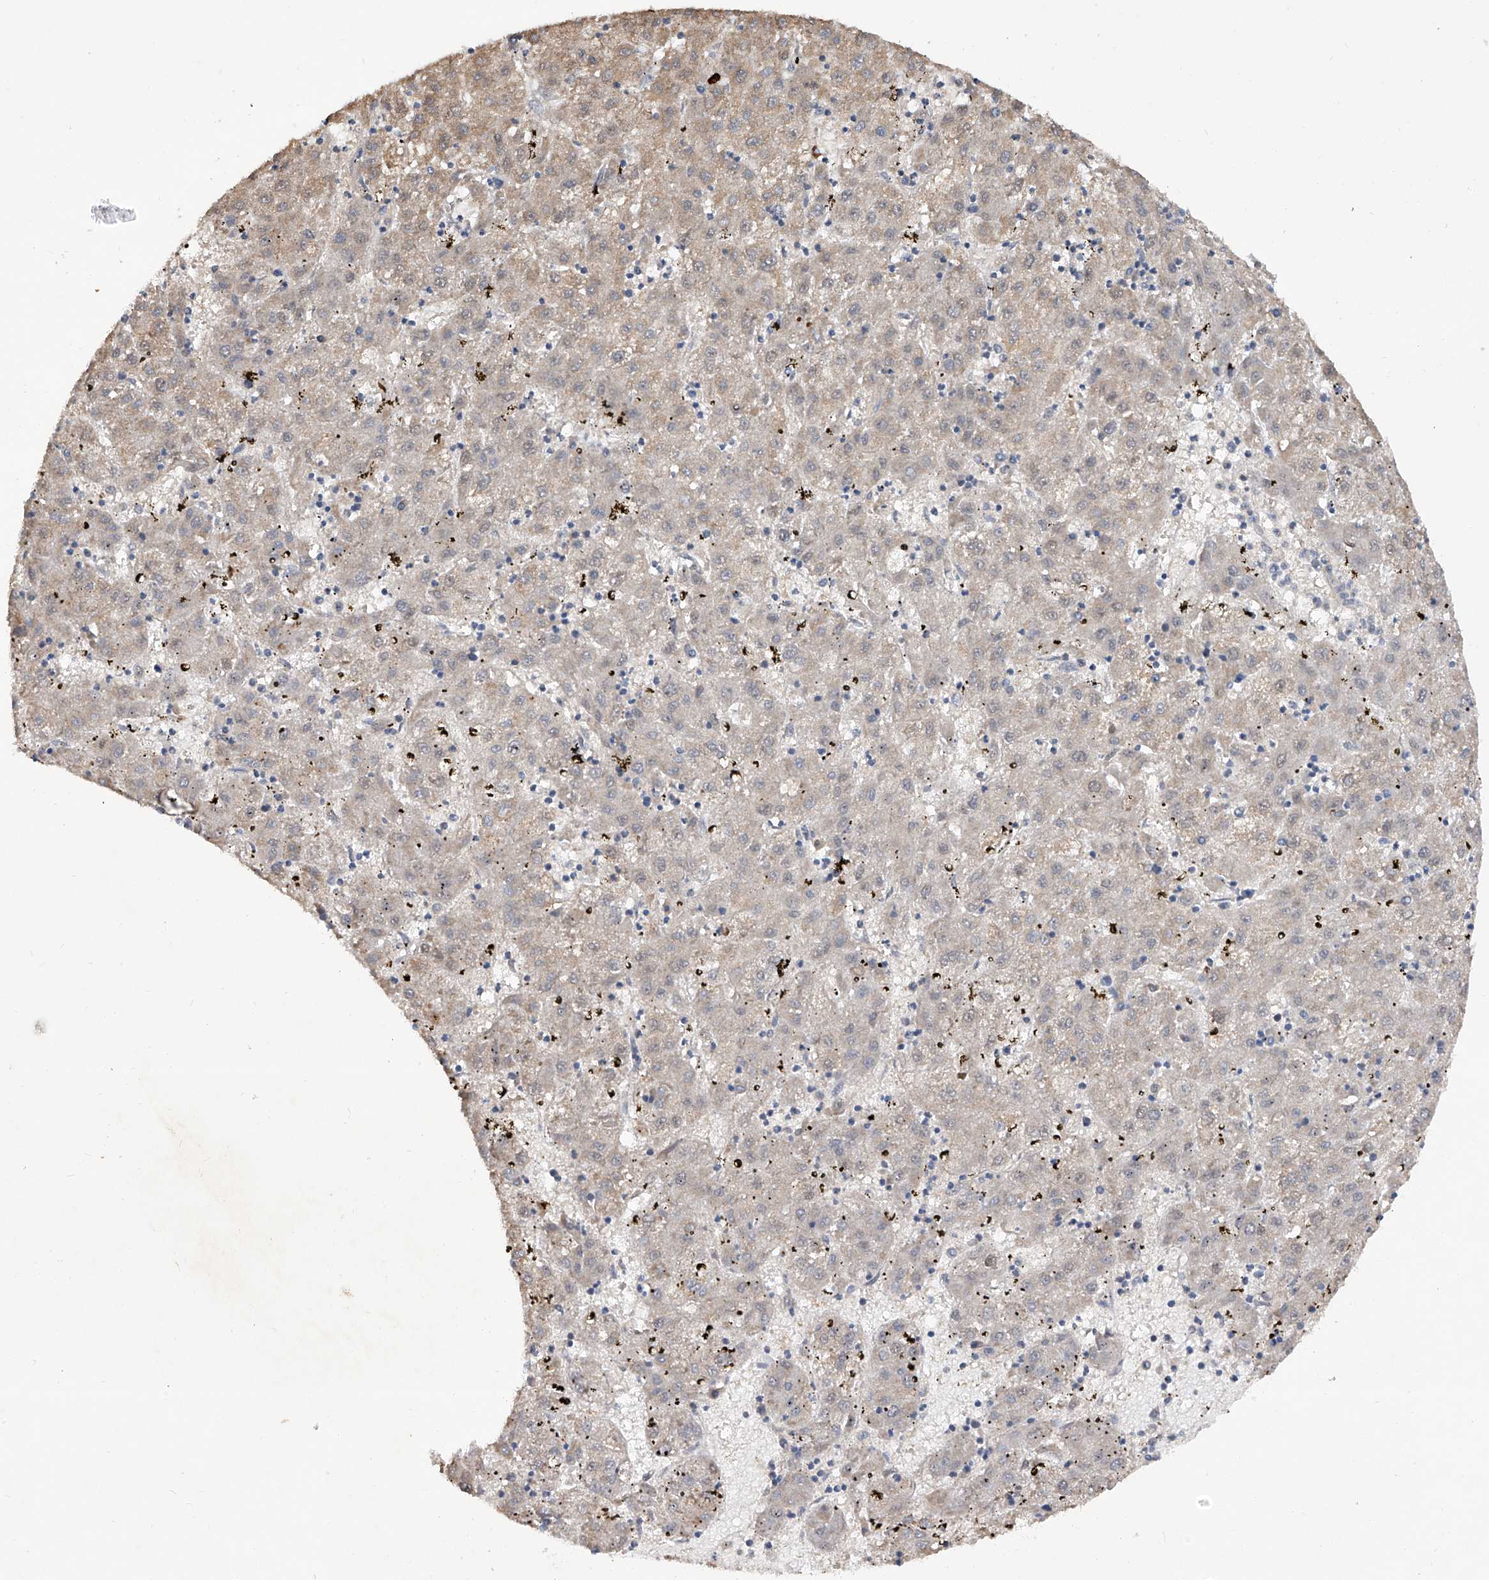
{"staining": {"intensity": "negative", "quantity": "none", "location": "none"}, "tissue": "liver cancer", "cell_type": "Tumor cells", "image_type": "cancer", "snomed": [{"axis": "morphology", "description": "Carcinoma, Hepatocellular, NOS"}, {"axis": "topography", "description": "Liver"}], "caption": "Image shows no protein positivity in tumor cells of liver hepatocellular carcinoma tissue.", "gene": "USP45", "patient": {"sex": "male", "age": 72}}